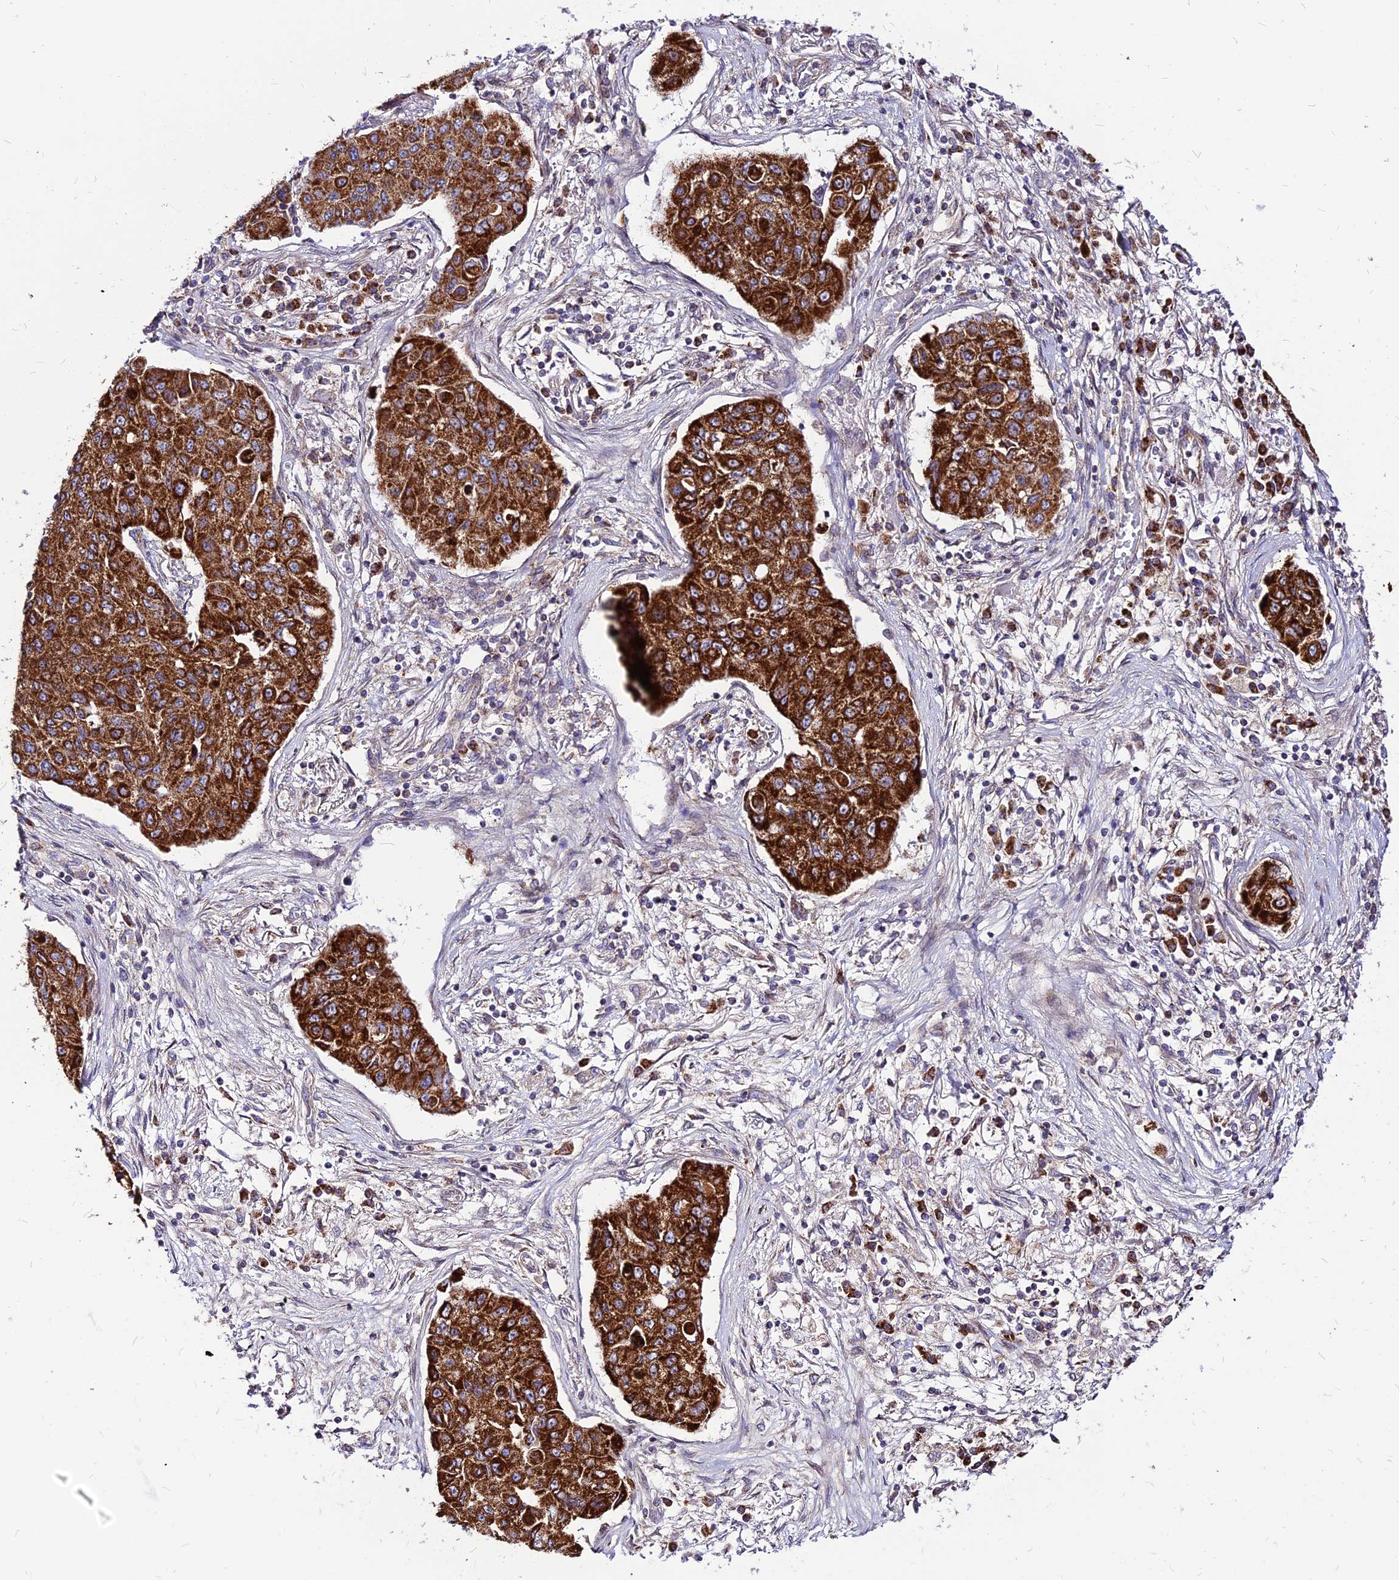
{"staining": {"intensity": "strong", "quantity": ">75%", "location": "cytoplasmic/membranous"}, "tissue": "lung cancer", "cell_type": "Tumor cells", "image_type": "cancer", "snomed": [{"axis": "morphology", "description": "Squamous cell carcinoma, NOS"}, {"axis": "topography", "description": "Lung"}], "caption": "Squamous cell carcinoma (lung) stained for a protein shows strong cytoplasmic/membranous positivity in tumor cells.", "gene": "ECI1", "patient": {"sex": "male", "age": 74}}